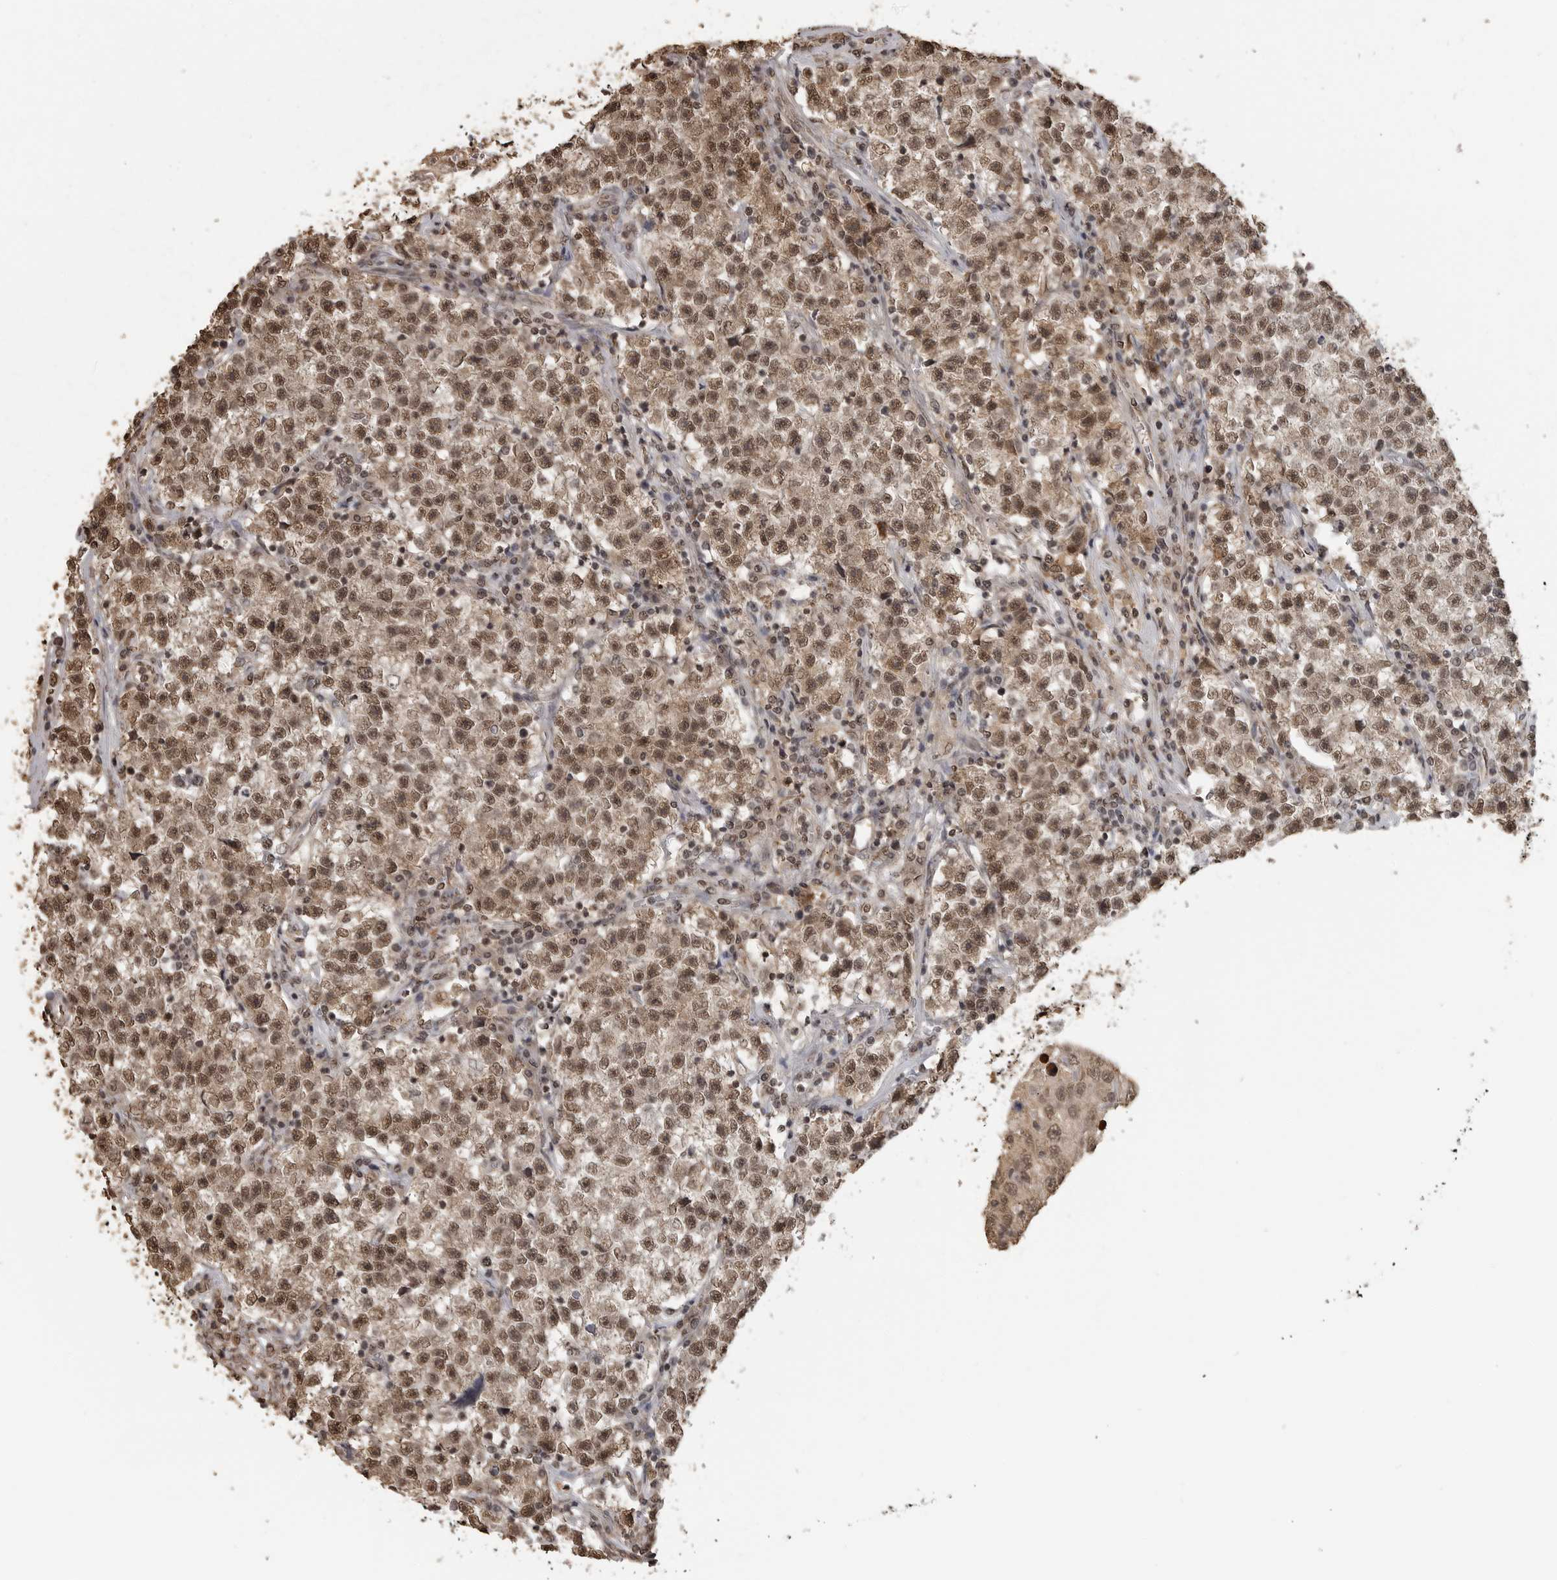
{"staining": {"intensity": "moderate", "quantity": ">75%", "location": "nuclear"}, "tissue": "testis cancer", "cell_type": "Tumor cells", "image_type": "cancer", "snomed": [{"axis": "morphology", "description": "Seminoma, NOS"}, {"axis": "topography", "description": "Testis"}], "caption": "Seminoma (testis) tissue shows moderate nuclear positivity in approximately >75% of tumor cells", "gene": "CLOCK", "patient": {"sex": "male", "age": 22}}